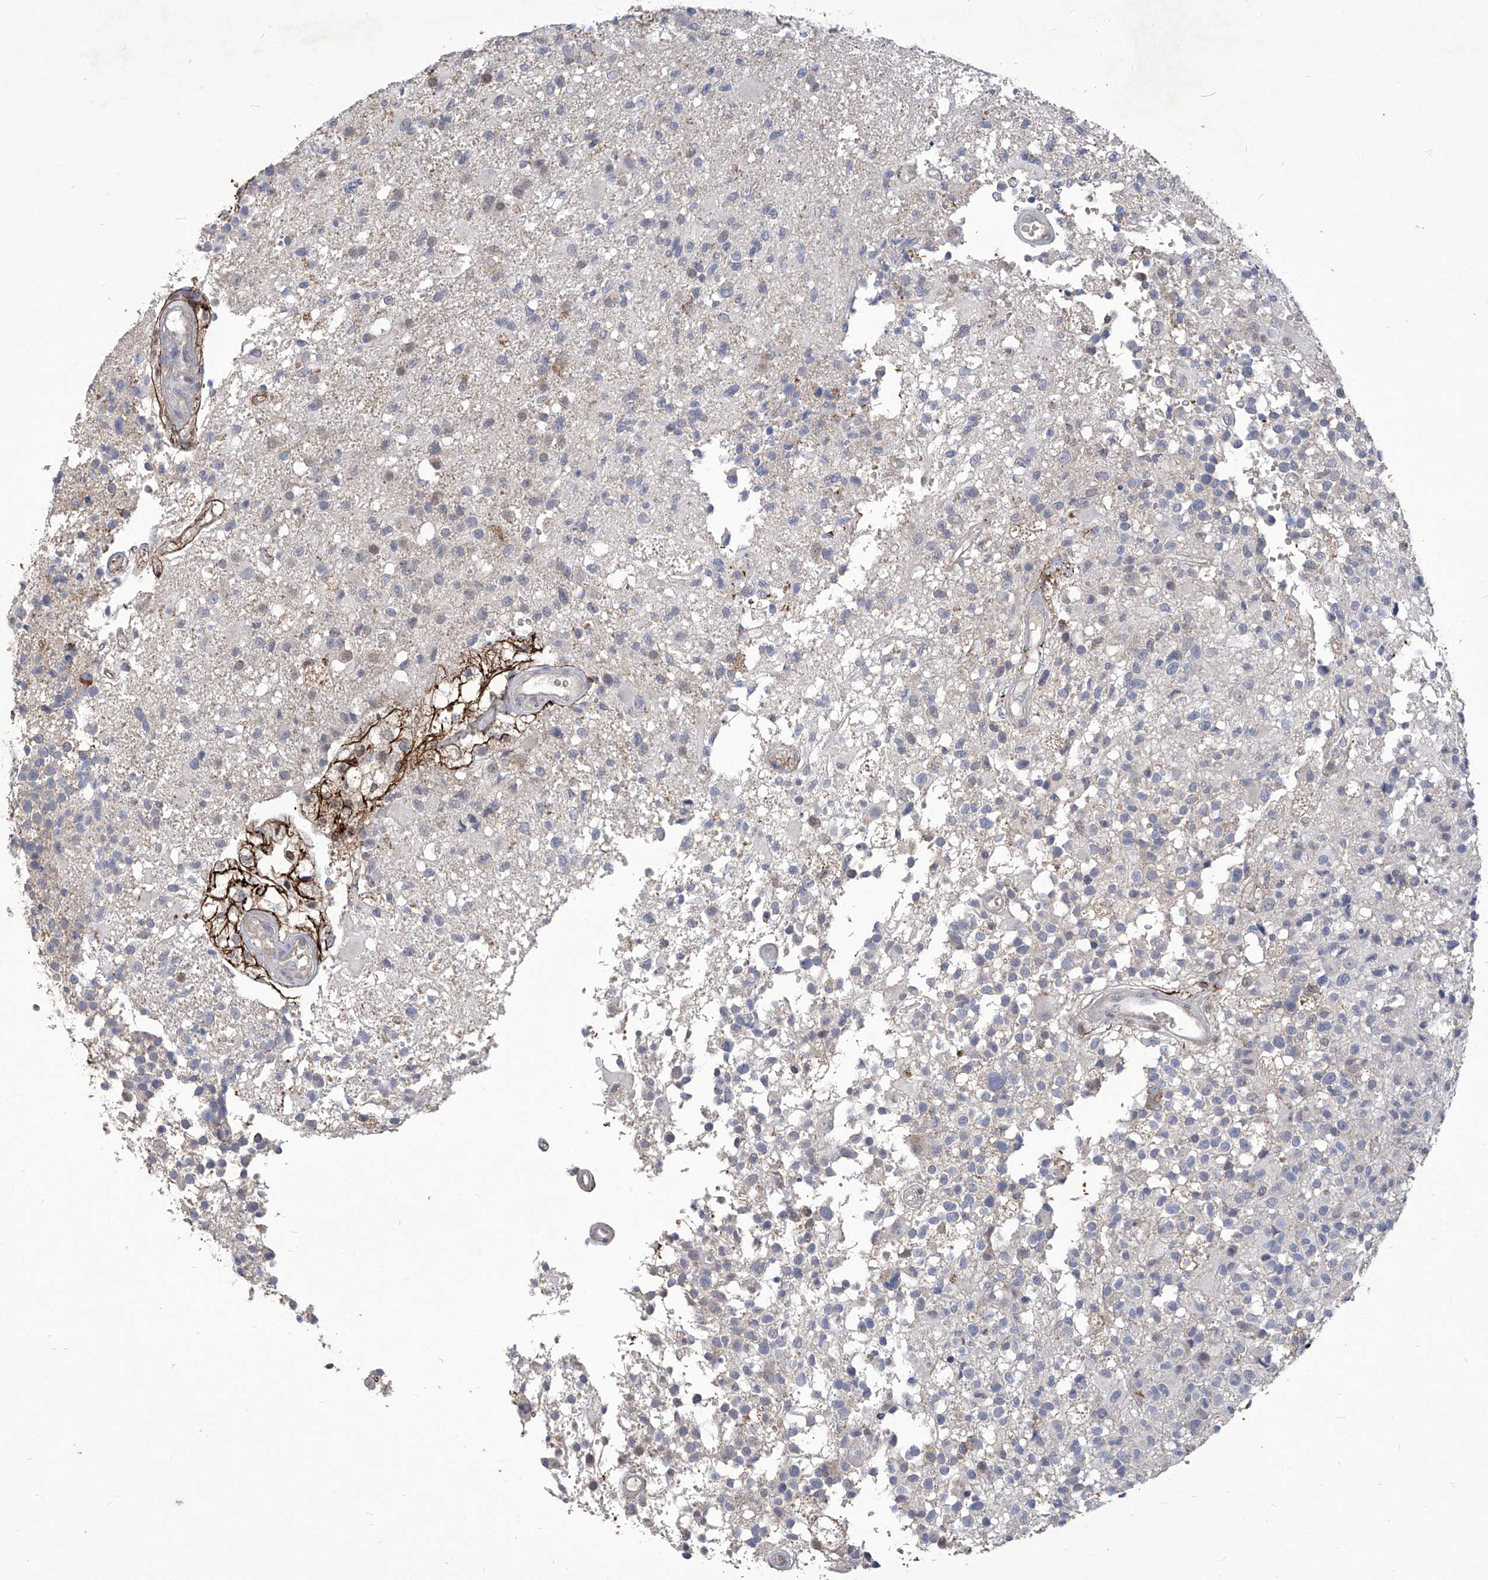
{"staining": {"intensity": "negative", "quantity": "none", "location": "none"}, "tissue": "glioma", "cell_type": "Tumor cells", "image_type": "cancer", "snomed": [{"axis": "morphology", "description": "Glioma, malignant, High grade"}, {"axis": "morphology", "description": "Glioblastoma, NOS"}, {"axis": "topography", "description": "Brain"}], "caption": "Glioblastoma stained for a protein using immunohistochemistry (IHC) shows no expression tumor cells.", "gene": "TXNIP", "patient": {"sex": "male", "age": 60}}